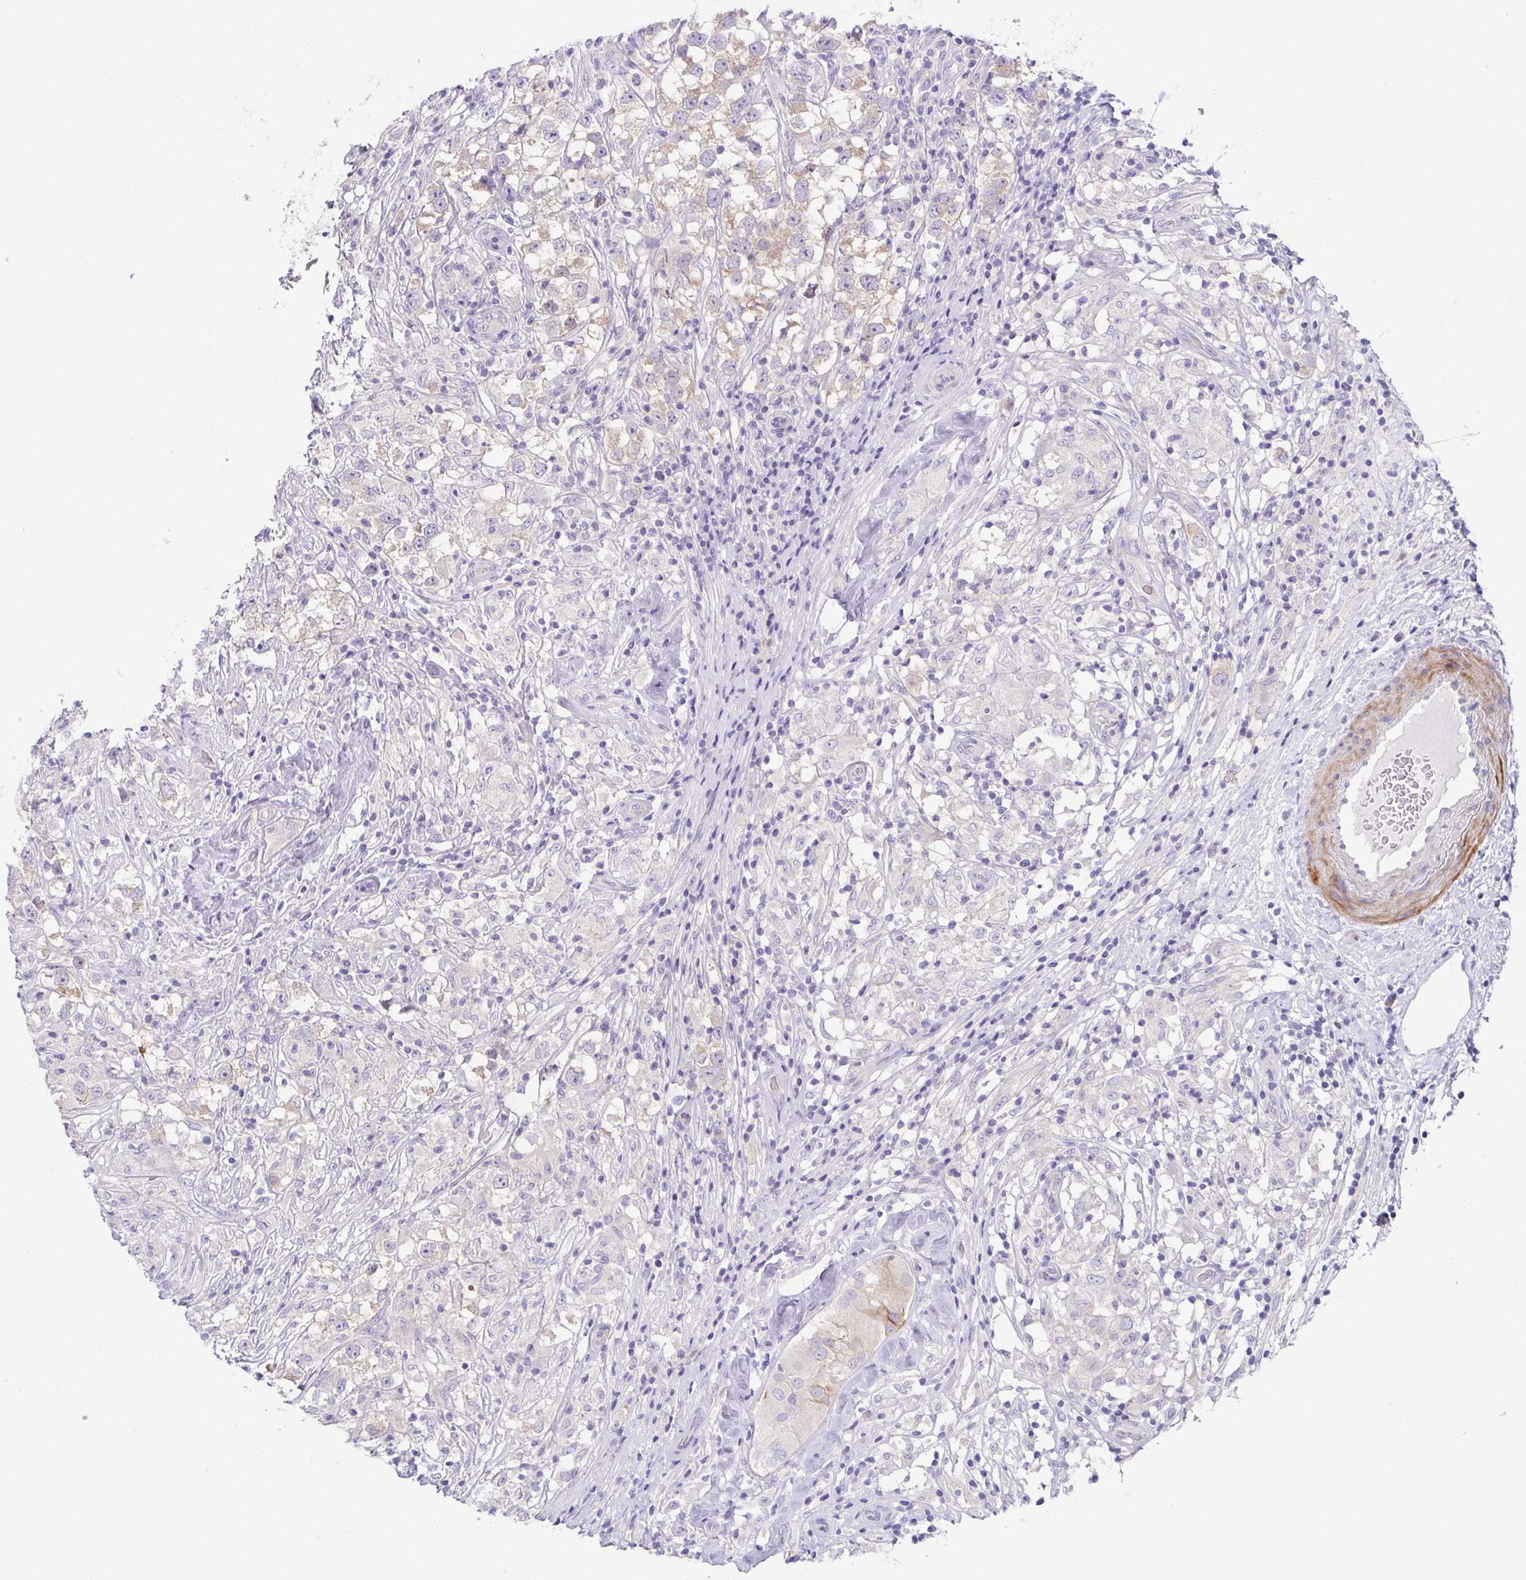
{"staining": {"intensity": "weak", "quantity": "<25%", "location": "cytoplasmic/membranous"}, "tissue": "testis cancer", "cell_type": "Tumor cells", "image_type": "cancer", "snomed": [{"axis": "morphology", "description": "Seminoma, NOS"}, {"axis": "topography", "description": "Testis"}], "caption": "Tumor cells are negative for brown protein staining in seminoma (testis).", "gene": "CFAP97D1", "patient": {"sex": "male", "age": 46}}